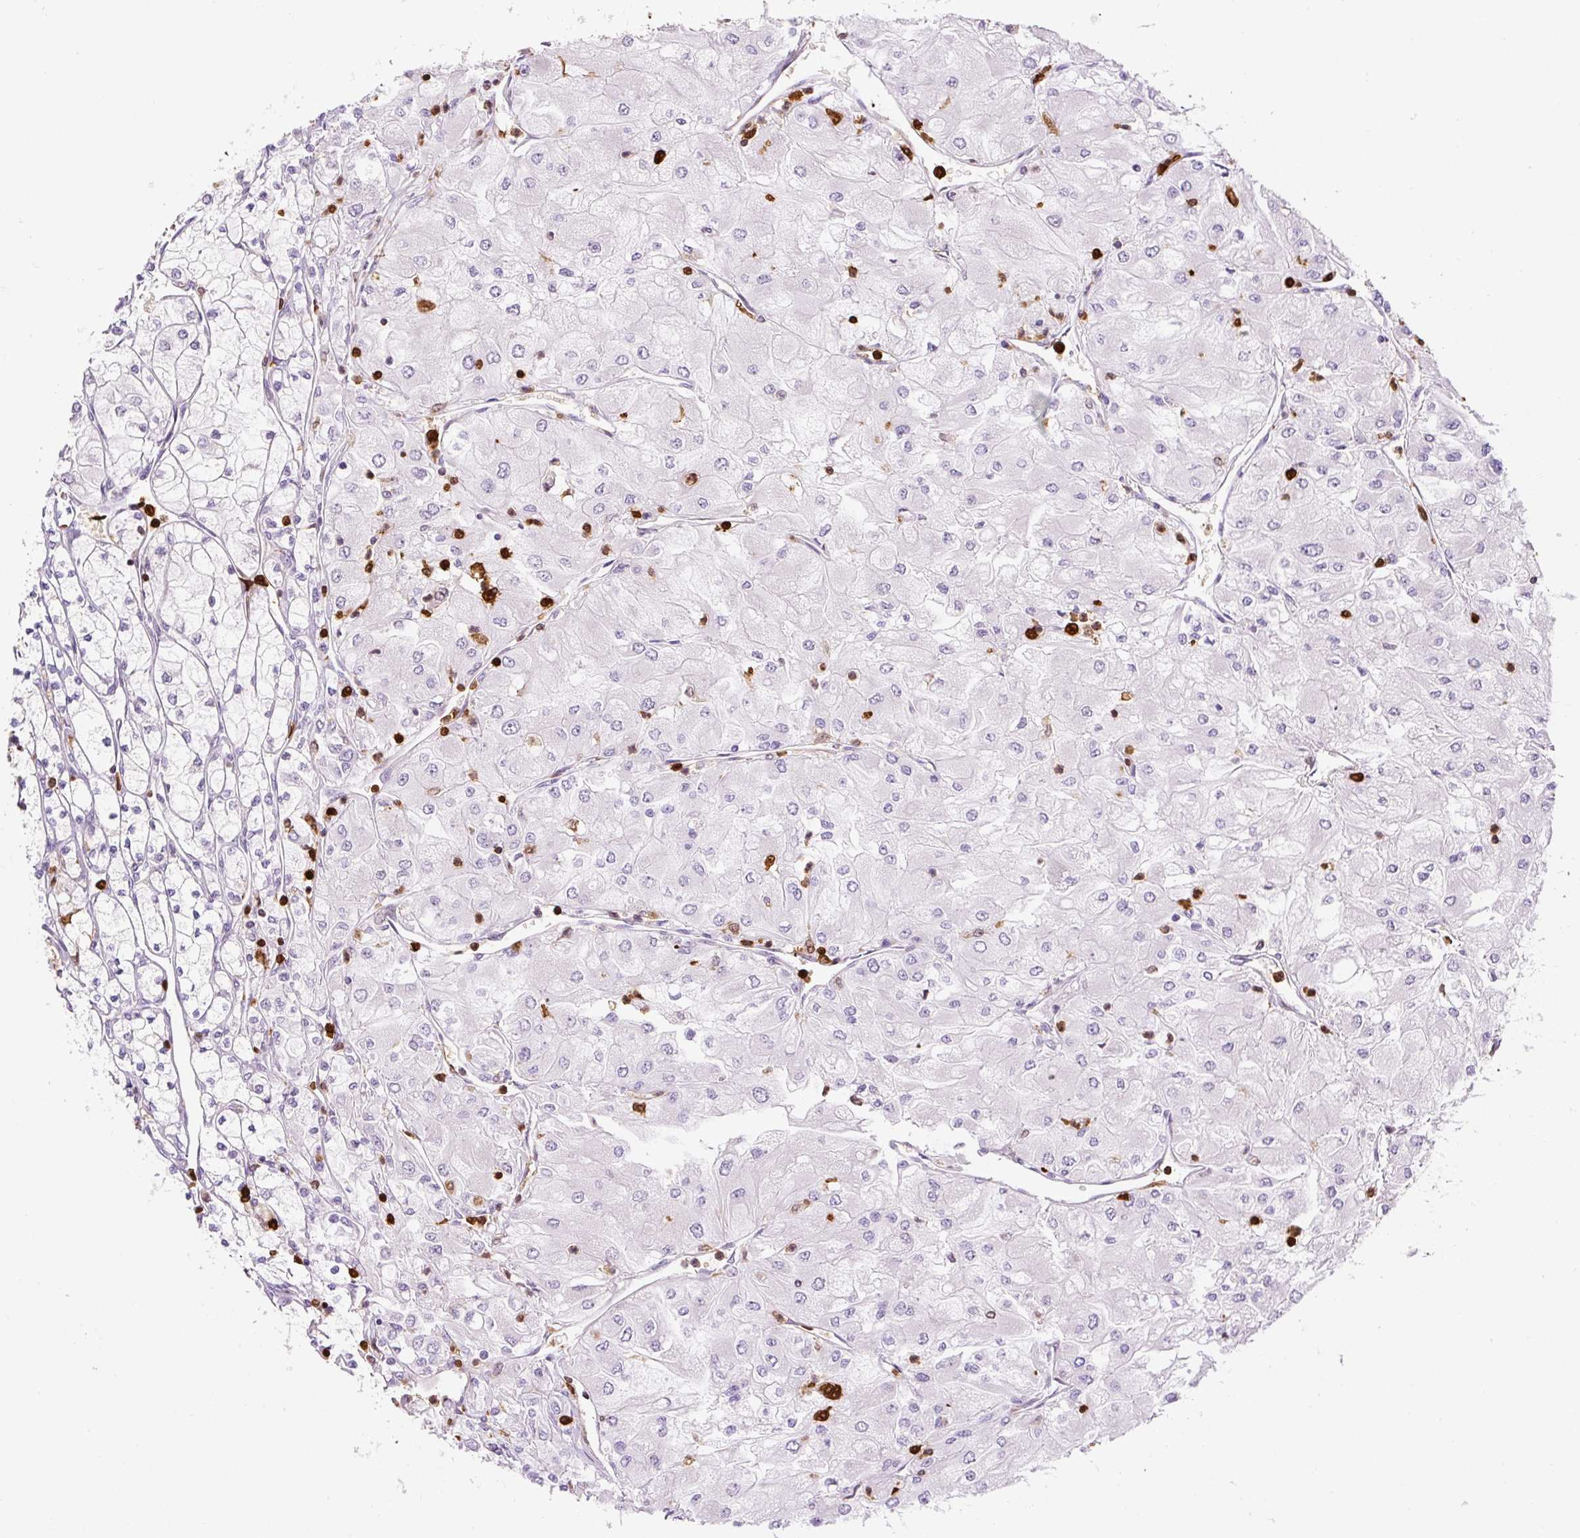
{"staining": {"intensity": "negative", "quantity": "none", "location": "none"}, "tissue": "renal cancer", "cell_type": "Tumor cells", "image_type": "cancer", "snomed": [{"axis": "morphology", "description": "Adenocarcinoma, NOS"}, {"axis": "topography", "description": "Kidney"}], "caption": "Immunohistochemistry image of neoplastic tissue: human renal adenocarcinoma stained with DAB demonstrates no significant protein staining in tumor cells.", "gene": "S100A4", "patient": {"sex": "male", "age": 80}}